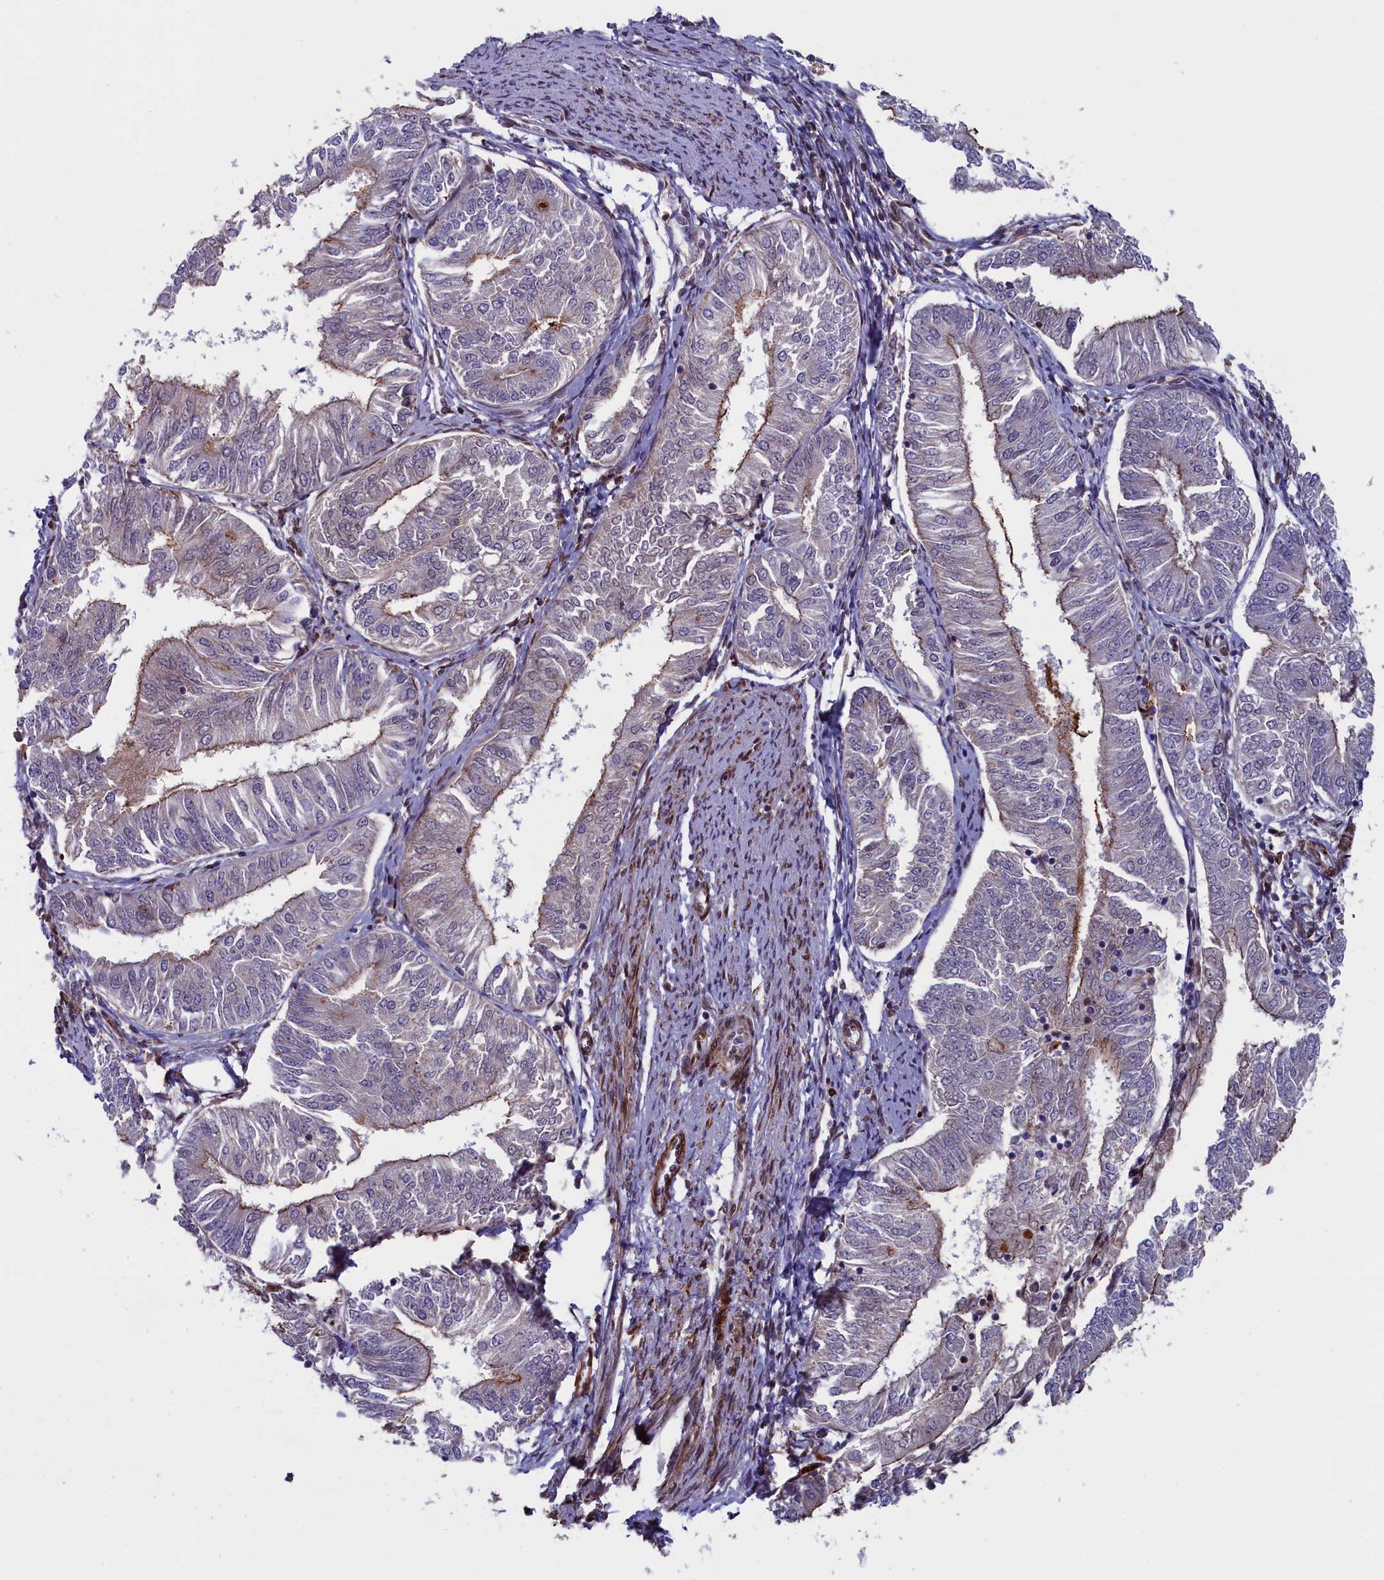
{"staining": {"intensity": "negative", "quantity": "none", "location": "none"}, "tissue": "endometrial cancer", "cell_type": "Tumor cells", "image_type": "cancer", "snomed": [{"axis": "morphology", "description": "Adenocarcinoma, NOS"}, {"axis": "topography", "description": "Endometrium"}], "caption": "The image shows no staining of tumor cells in endometrial cancer (adenocarcinoma).", "gene": "GPSM1", "patient": {"sex": "female", "age": 58}}